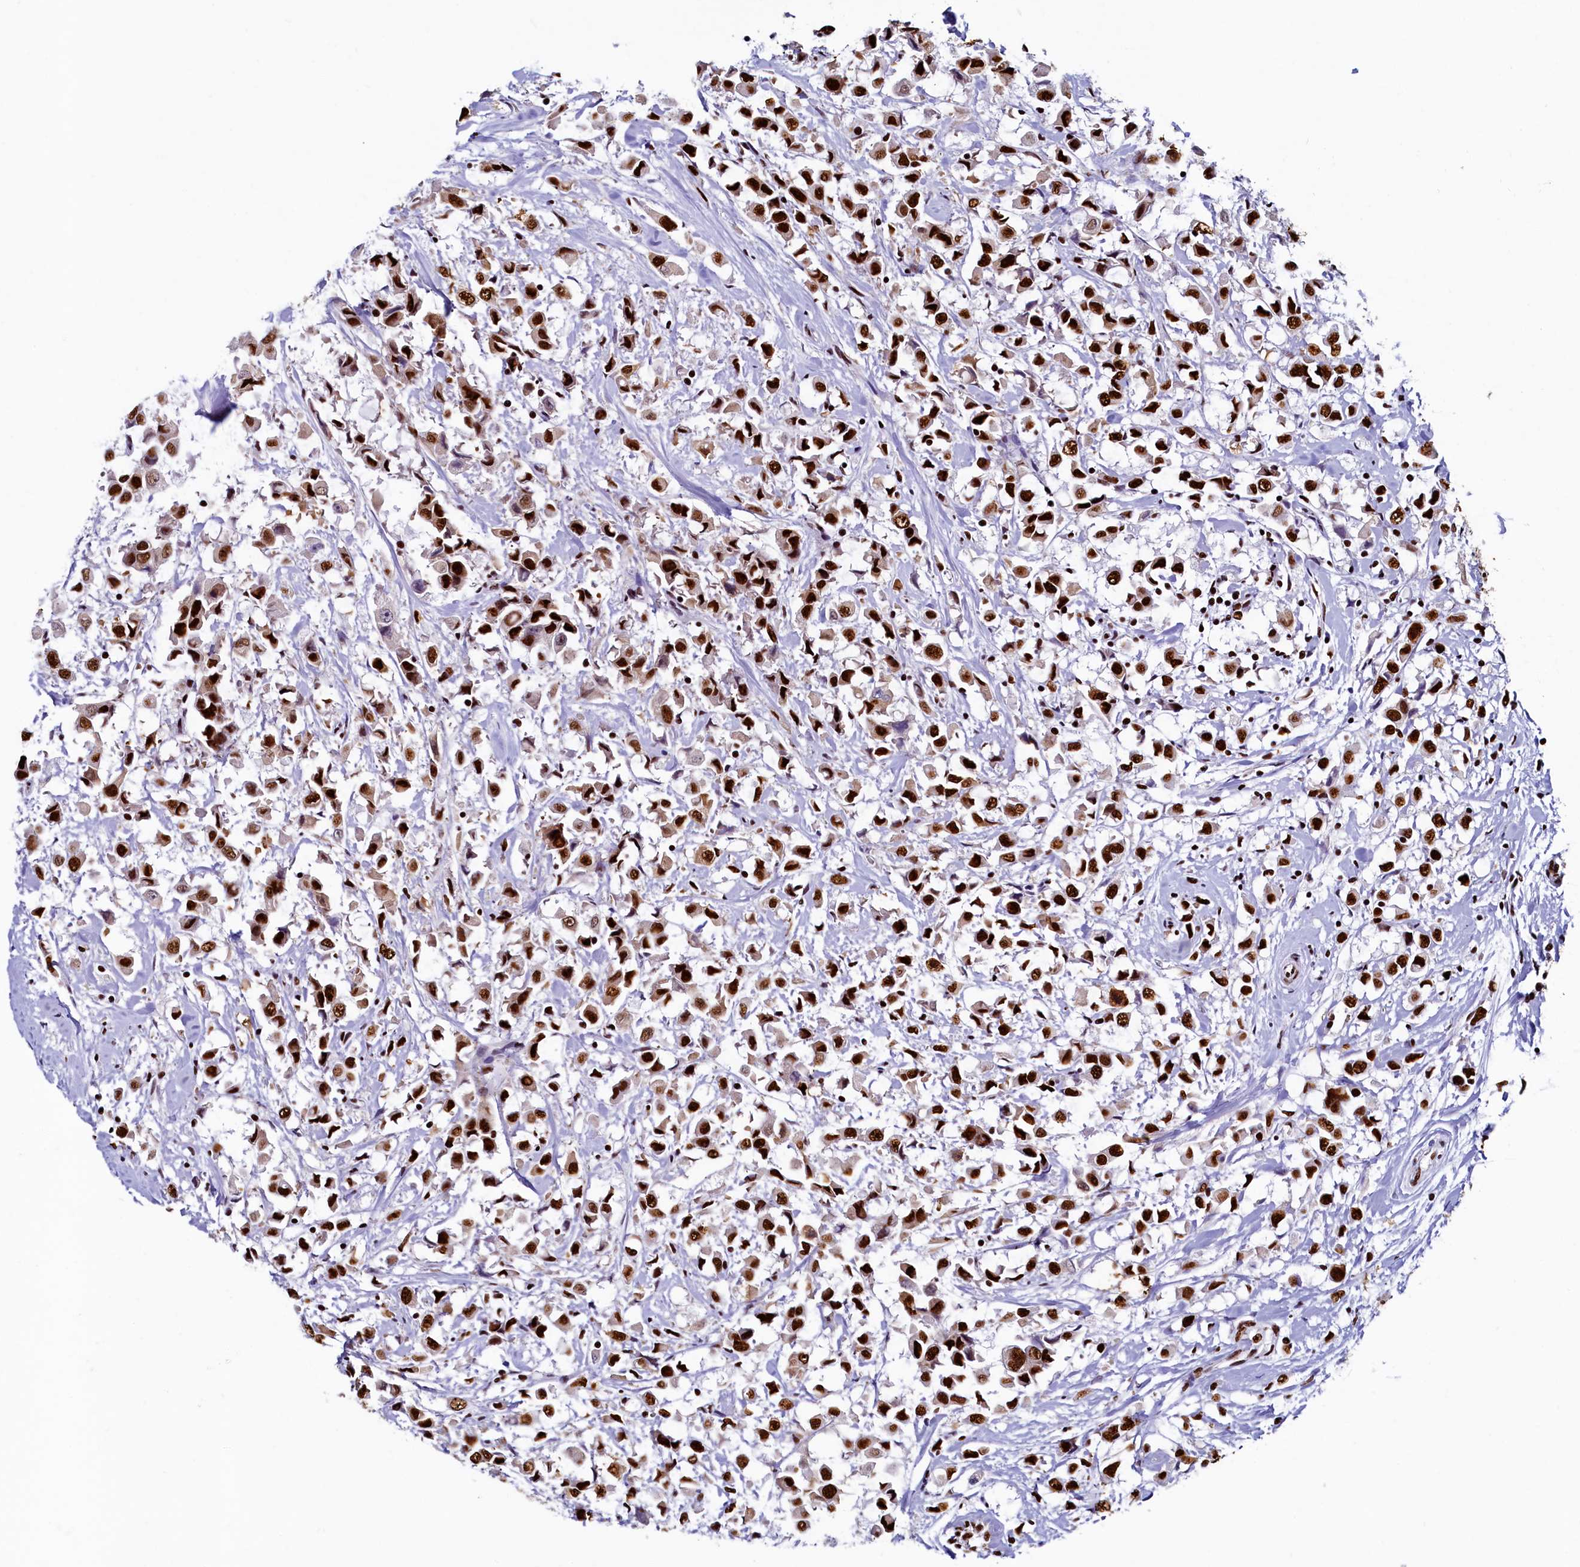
{"staining": {"intensity": "strong", "quantity": ">75%", "location": "nuclear"}, "tissue": "breast cancer", "cell_type": "Tumor cells", "image_type": "cancer", "snomed": [{"axis": "morphology", "description": "Duct carcinoma"}, {"axis": "topography", "description": "Breast"}], "caption": "A high-resolution image shows immunohistochemistry staining of breast cancer (infiltrating ductal carcinoma), which exhibits strong nuclear positivity in about >75% of tumor cells.", "gene": "SRRM2", "patient": {"sex": "female", "age": 61}}